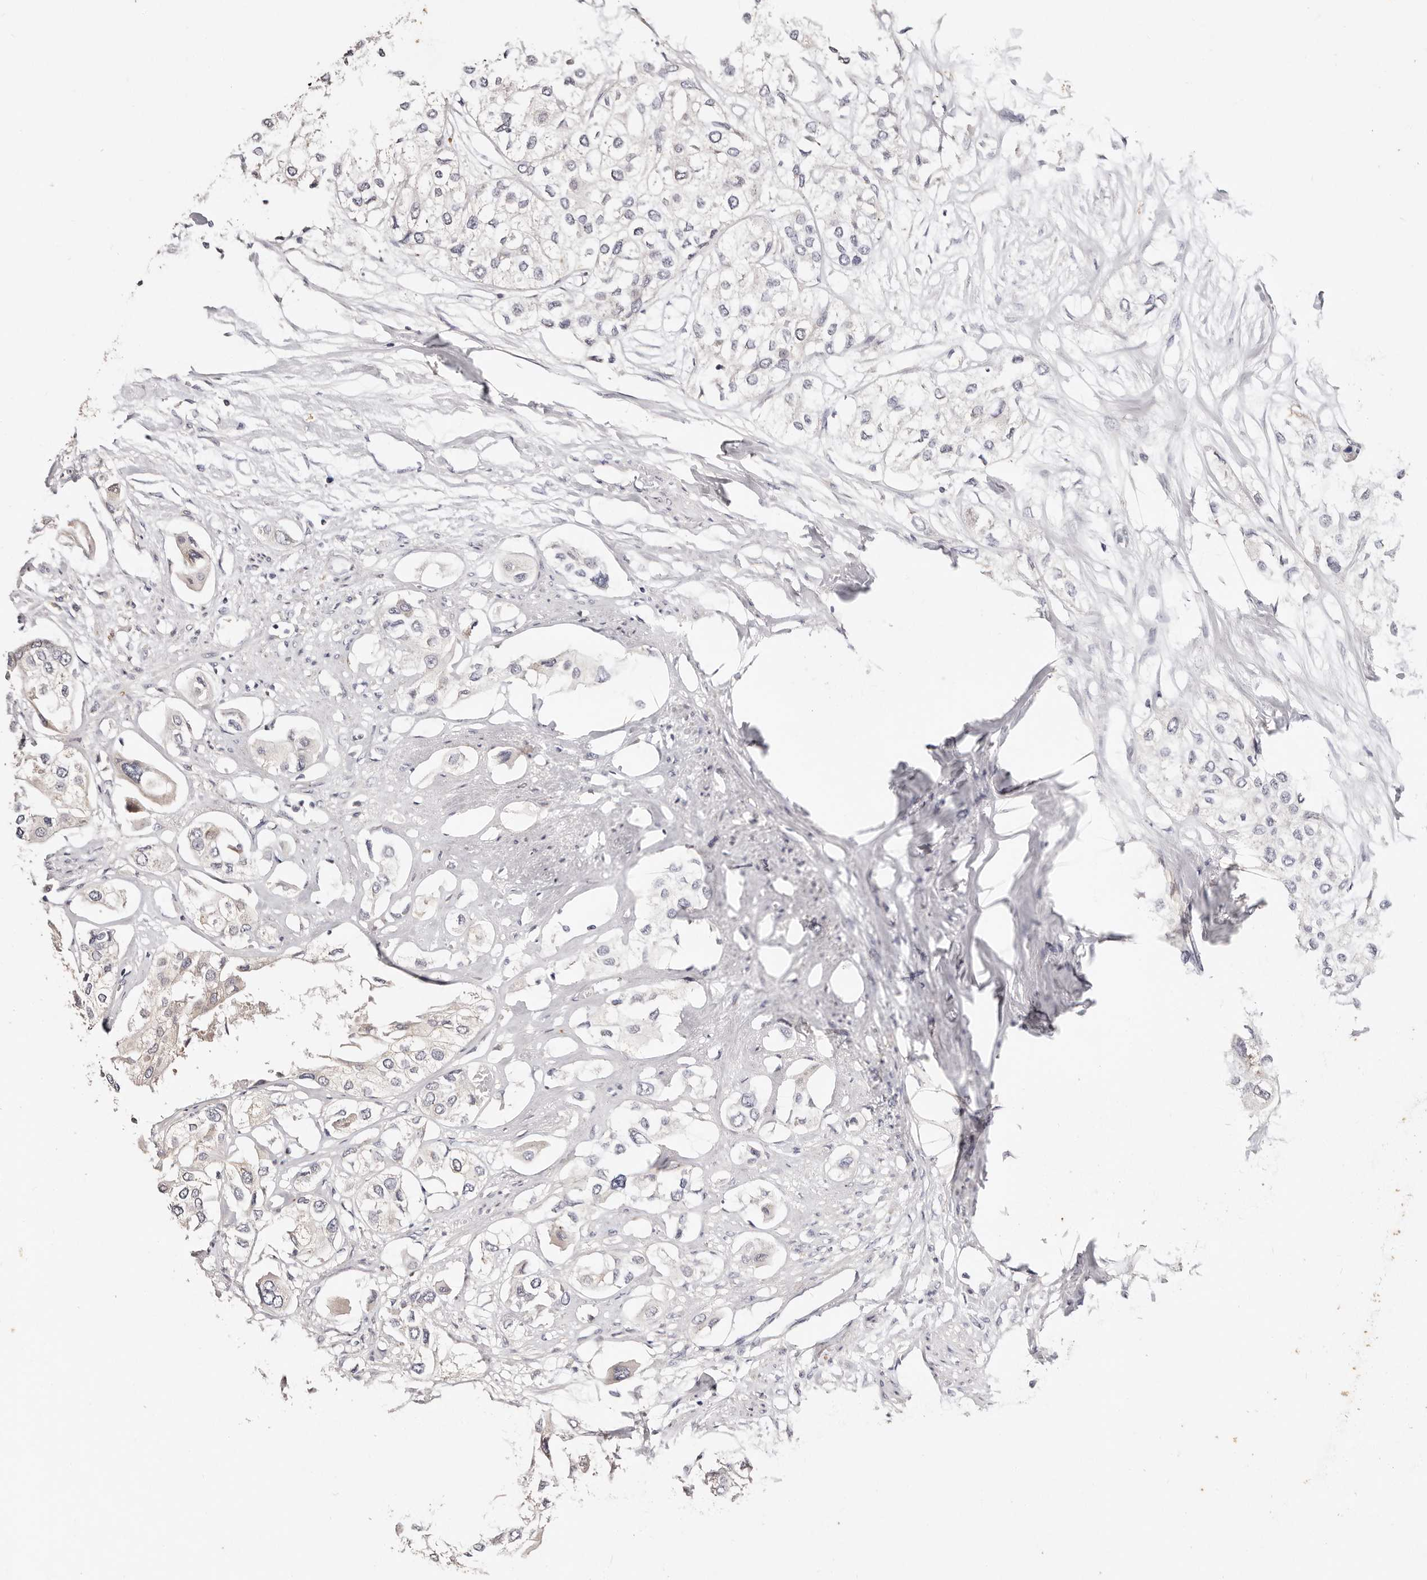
{"staining": {"intensity": "negative", "quantity": "none", "location": "none"}, "tissue": "urothelial cancer", "cell_type": "Tumor cells", "image_type": "cancer", "snomed": [{"axis": "morphology", "description": "Urothelial carcinoma, High grade"}, {"axis": "topography", "description": "Urinary bladder"}], "caption": "Immunohistochemistry image of neoplastic tissue: high-grade urothelial carcinoma stained with DAB exhibits no significant protein expression in tumor cells.", "gene": "VIPAS39", "patient": {"sex": "male", "age": 64}}